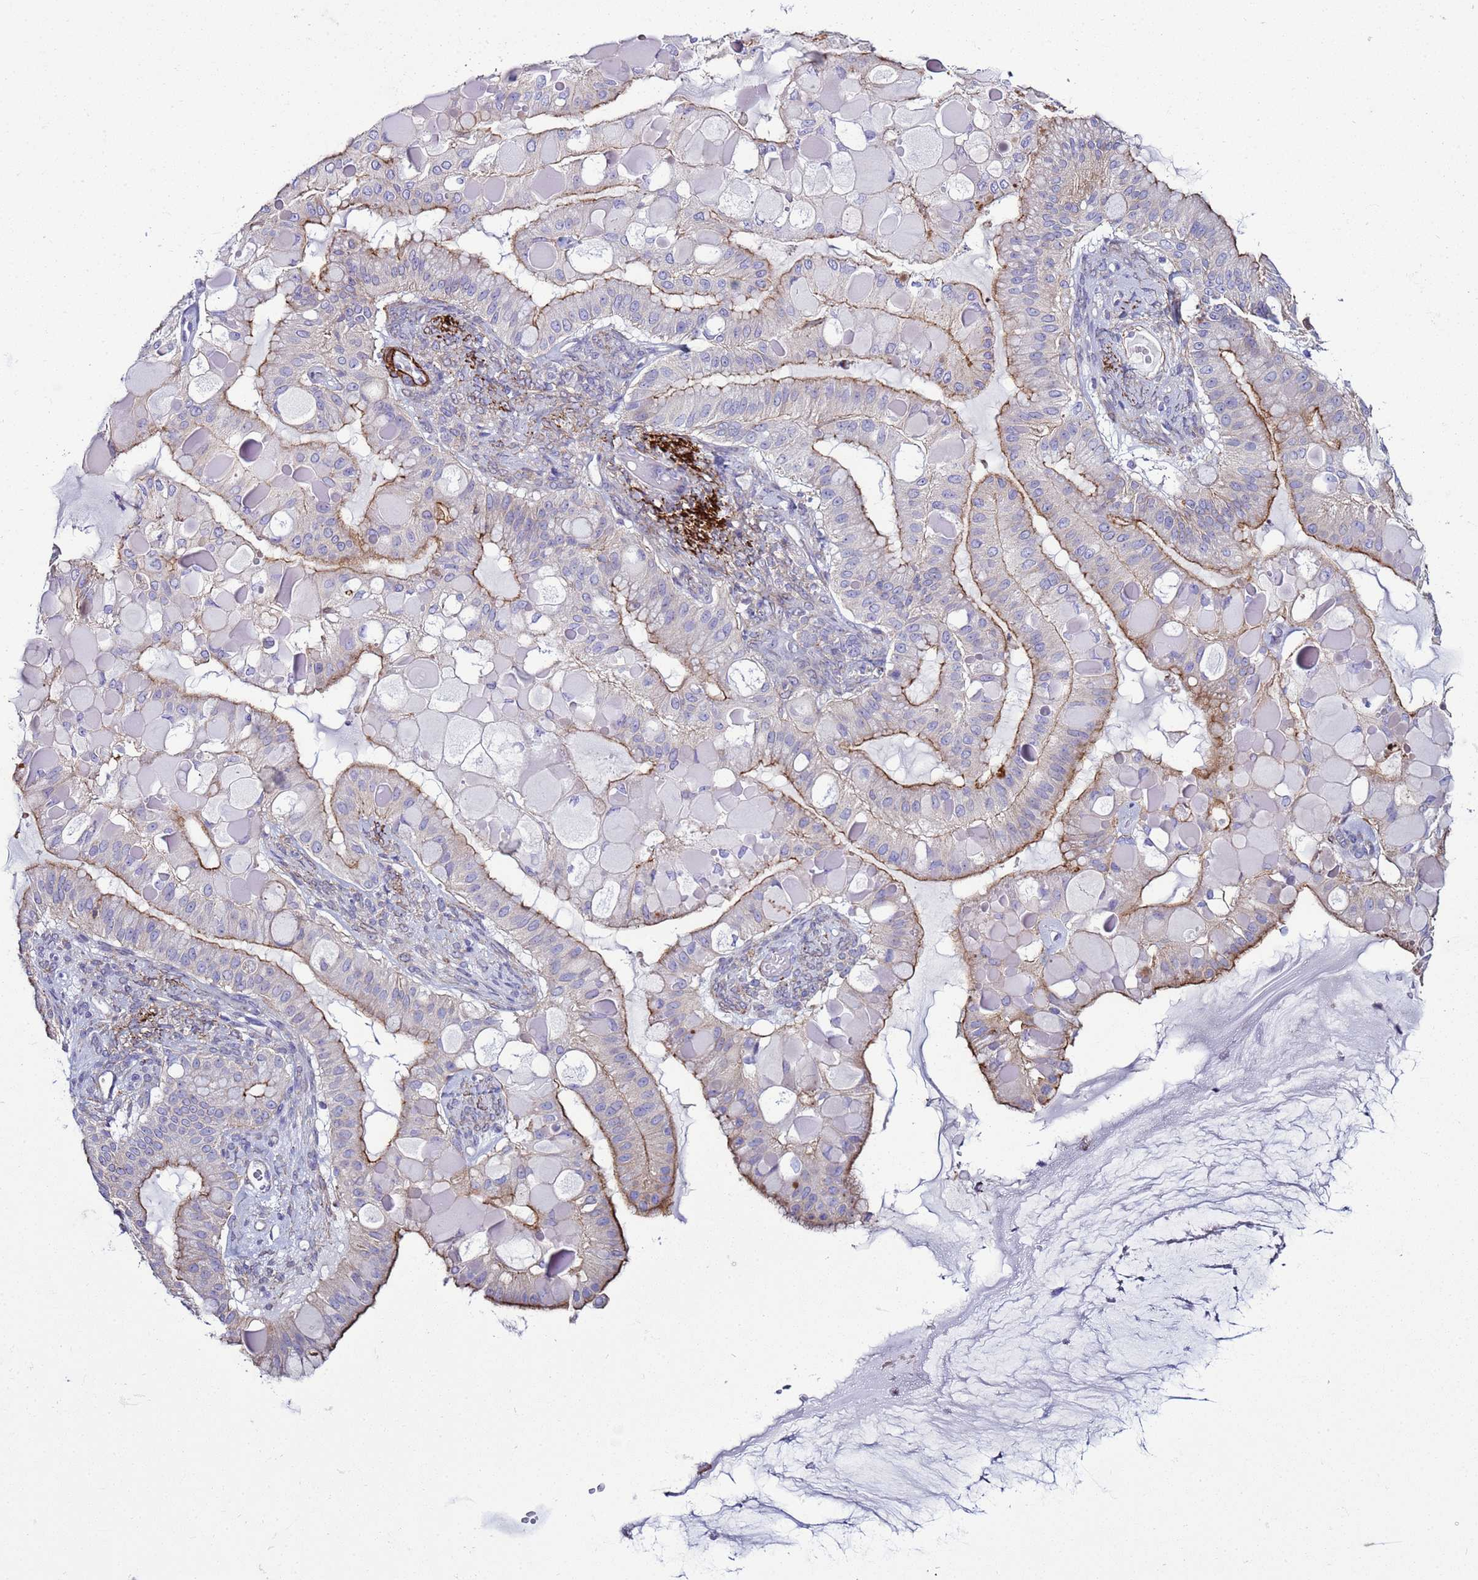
{"staining": {"intensity": "moderate", "quantity": "25%-75%", "location": "cytoplasmic/membranous"}, "tissue": "ovarian cancer", "cell_type": "Tumor cells", "image_type": "cancer", "snomed": [{"axis": "morphology", "description": "Cystadenocarcinoma, mucinous, NOS"}, {"axis": "topography", "description": "Ovary"}], "caption": "A photomicrograph of human ovarian cancer (mucinous cystadenocarcinoma) stained for a protein reveals moderate cytoplasmic/membranous brown staining in tumor cells.", "gene": "RABL2B", "patient": {"sex": "female", "age": 61}}